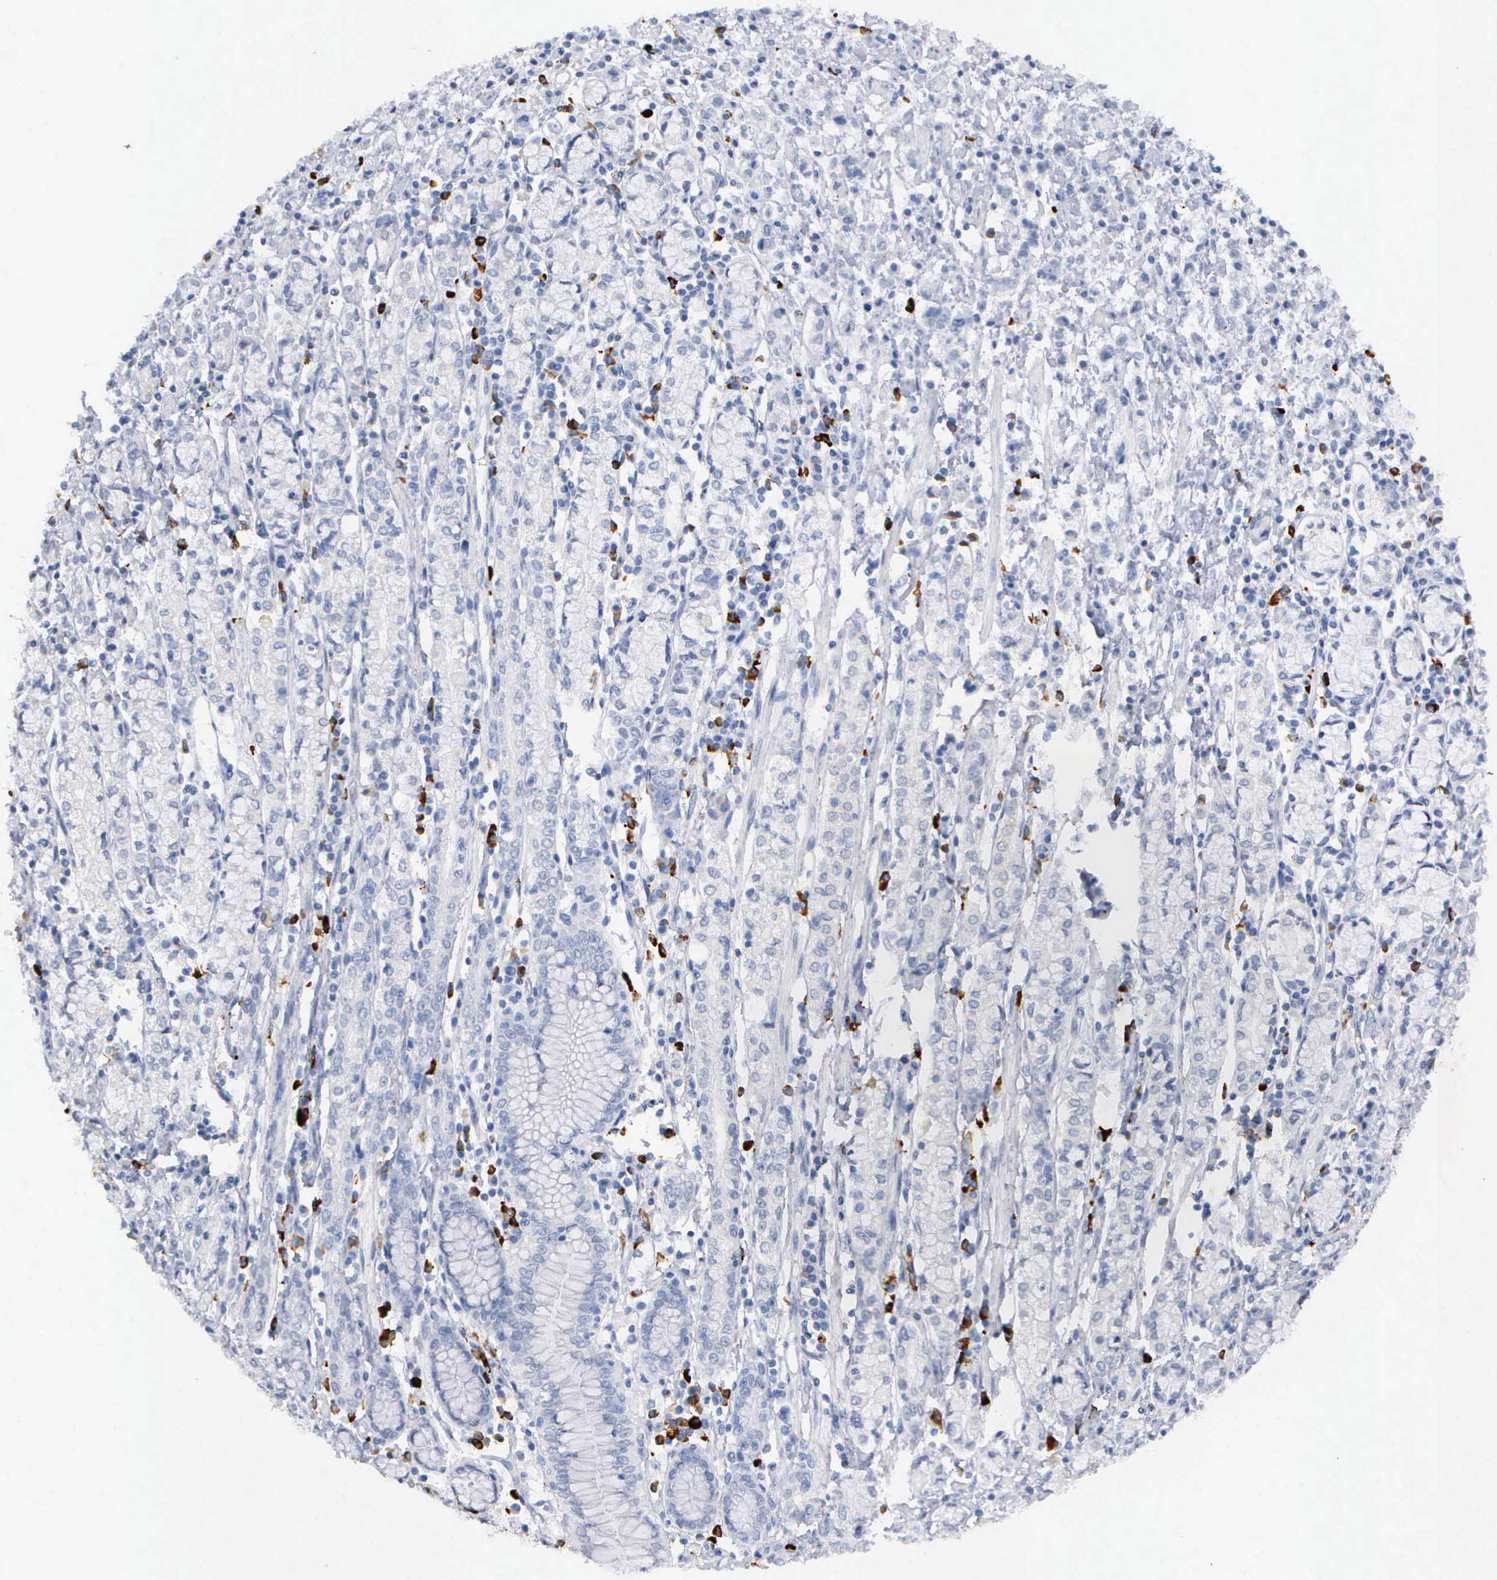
{"staining": {"intensity": "negative", "quantity": "none", "location": "none"}, "tissue": "stomach cancer", "cell_type": "Tumor cells", "image_type": "cancer", "snomed": [{"axis": "morphology", "description": "Adenocarcinoma, NOS"}, {"axis": "topography", "description": "Stomach, lower"}], "caption": "Stomach adenocarcinoma was stained to show a protein in brown. There is no significant staining in tumor cells. The staining was performed using DAB to visualize the protein expression in brown, while the nuclei were stained in blue with hematoxylin (Magnification: 20x).", "gene": "ASPHD2", "patient": {"sex": "male", "age": 88}}